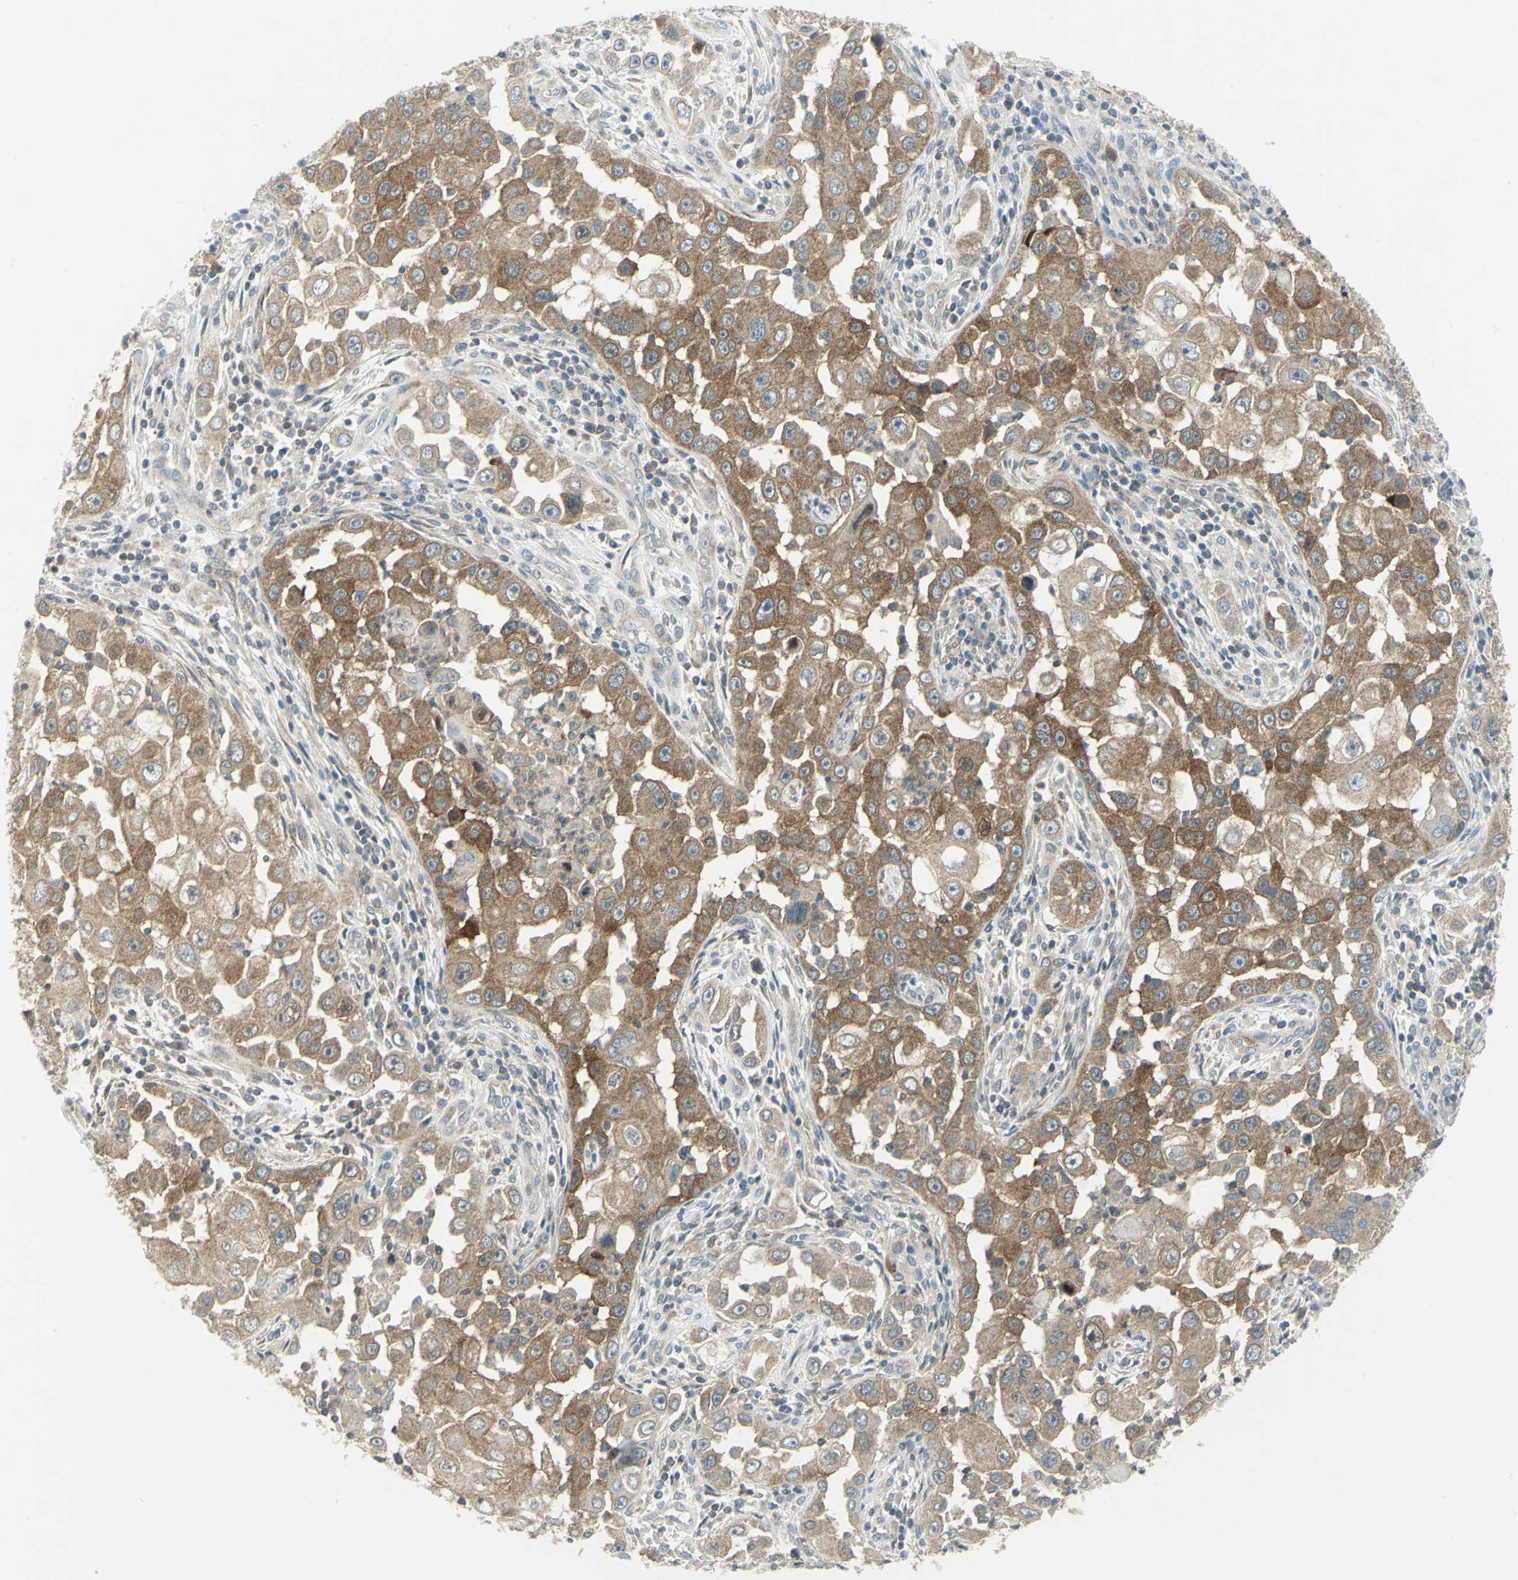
{"staining": {"intensity": "moderate", "quantity": ">75%", "location": "cytoplasmic/membranous"}, "tissue": "head and neck cancer", "cell_type": "Tumor cells", "image_type": "cancer", "snomed": [{"axis": "morphology", "description": "Carcinoma, NOS"}, {"axis": "topography", "description": "Head-Neck"}], "caption": "High-power microscopy captured an immunohistochemistry micrograph of carcinoma (head and neck), revealing moderate cytoplasmic/membranous expression in approximately >75% of tumor cells.", "gene": "ALDOA", "patient": {"sex": "male", "age": 87}}